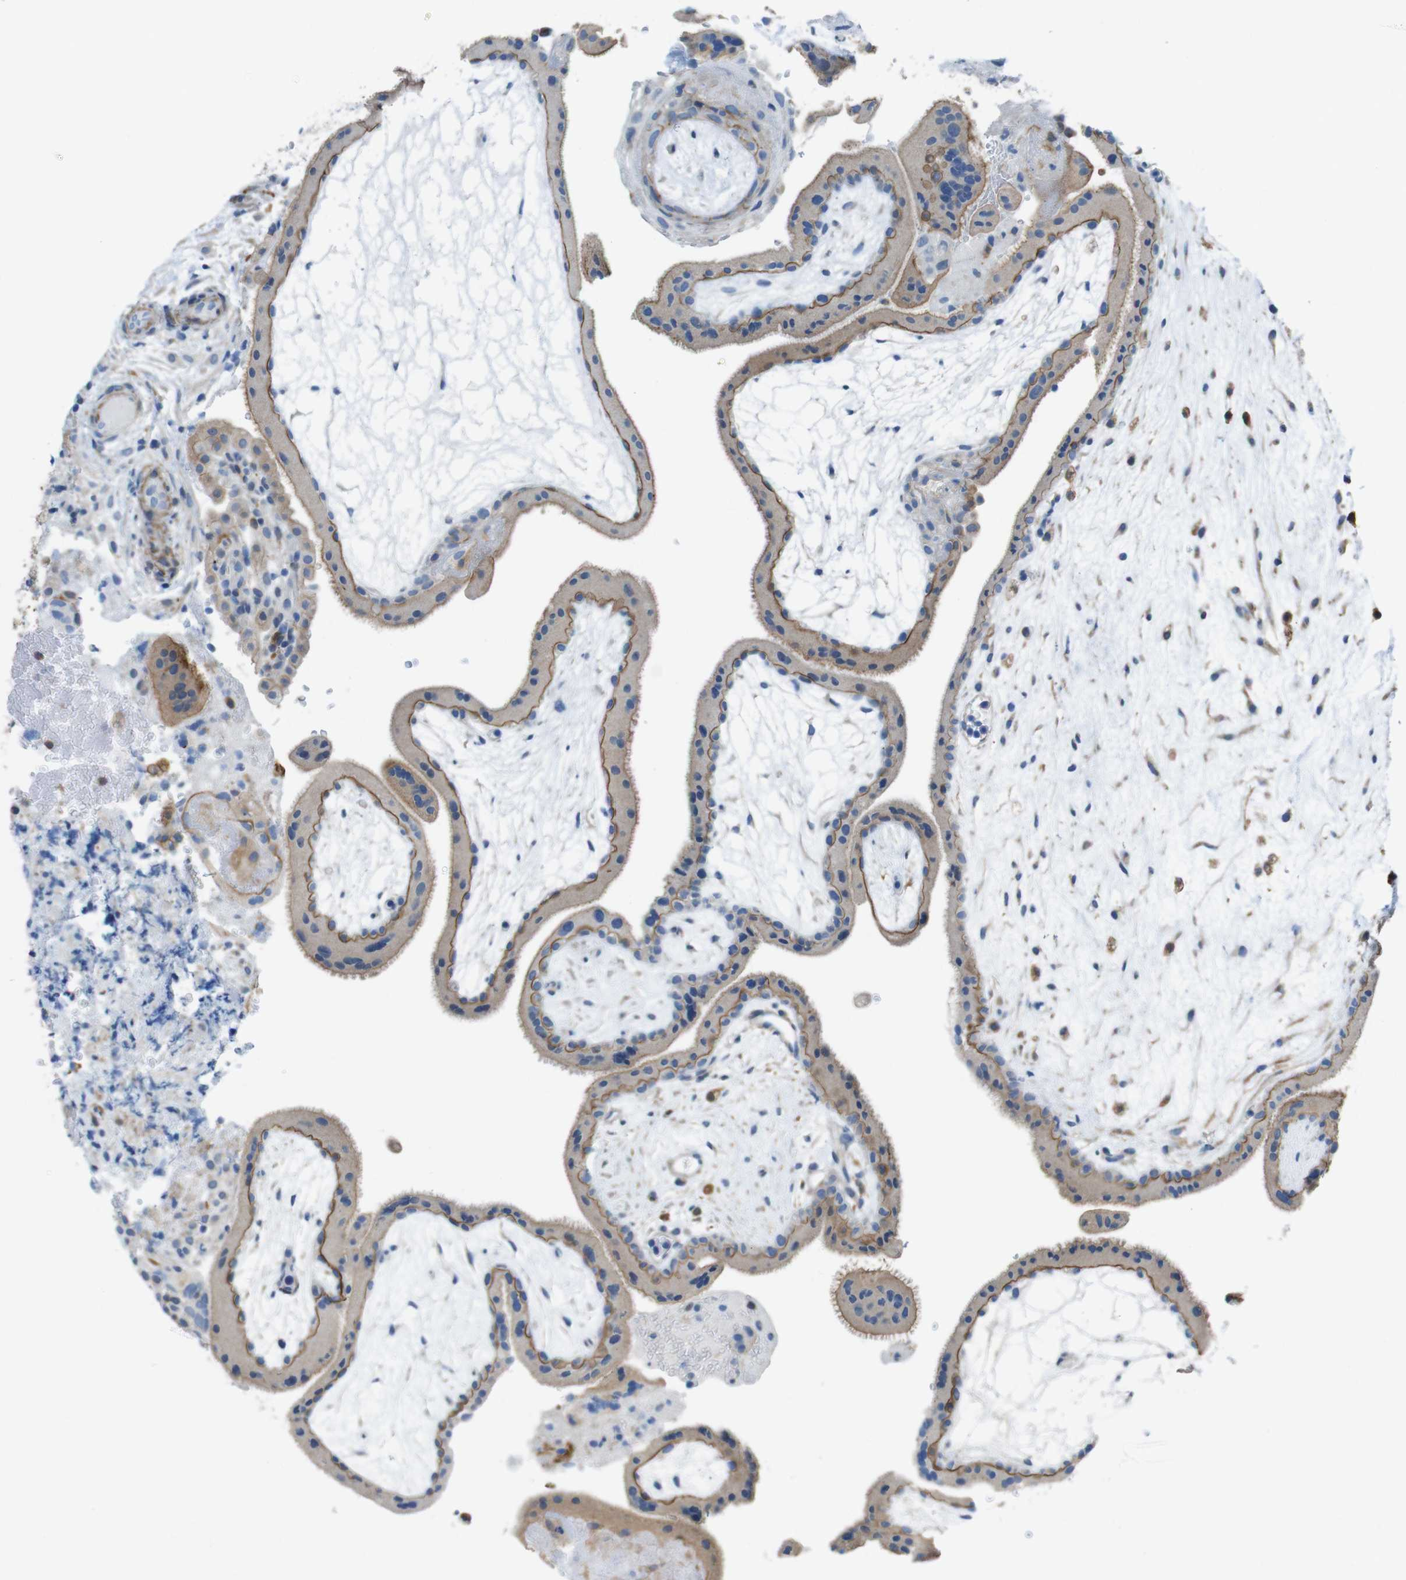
{"staining": {"intensity": "moderate", "quantity": "25%-75%", "location": "cytoplasmic/membranous"}, "tissue": "placenta", "cell_type": "Trophoblastic cells", "image_type": "normal", "snomed": [{"axis": "morphology", "description": "Normal tissue, NOS"}, {"axis": "topography", "description": "Placenta"}], "caption": "A brown stain highlights moderate cytoplasmic/membranous staining of a protein in trophoblastic cells of normal placenta. (Stains: DAB in brown, nuclei in blue, Microscopy: brightfield microscopy at high magnification).", "gene": "CLMN", "patient": {"sex": "female", "age": 19}}